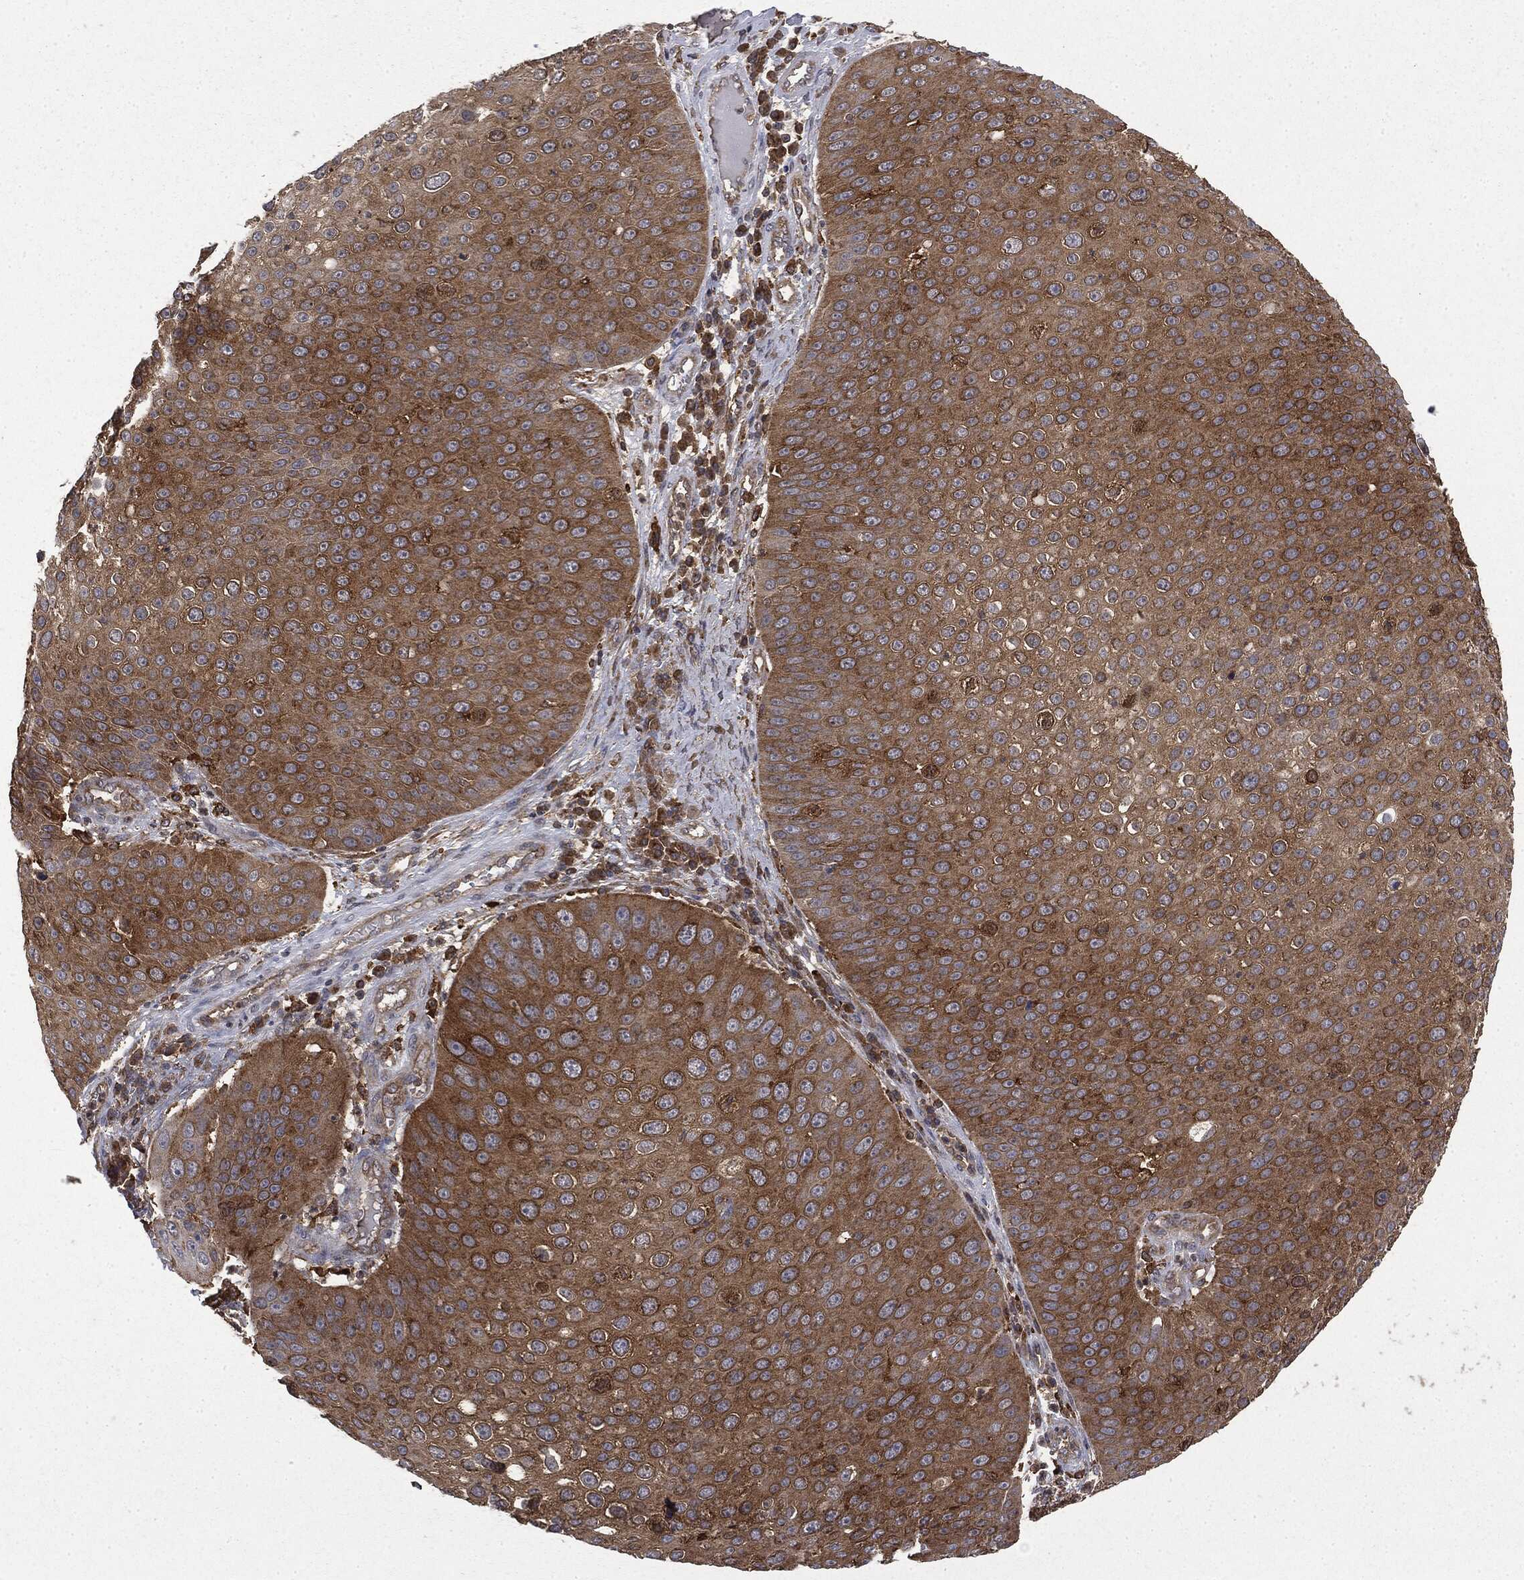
{"staining": {"intensity": "moderate", "quantity": ">75%", "location": "cytoplasmic/membranous"}, "tissue": "skin cancer", "cell_type": "Tumor cells", "image_type": "cancer", "snomed": [{"axis": "morphology", "description": "Squamous cell carcinoma, NOS"}, {"axis": "topography", "description": "Skin"}], "caption": "Human squamous cell carcinoma (skin) stained for a protein (brown) reveals moderate cytoplasmic/membranous positive staining in about >75% of tumor cells.", "gene": "SNX5", "patient": {"sex": "male", "age": 71}}